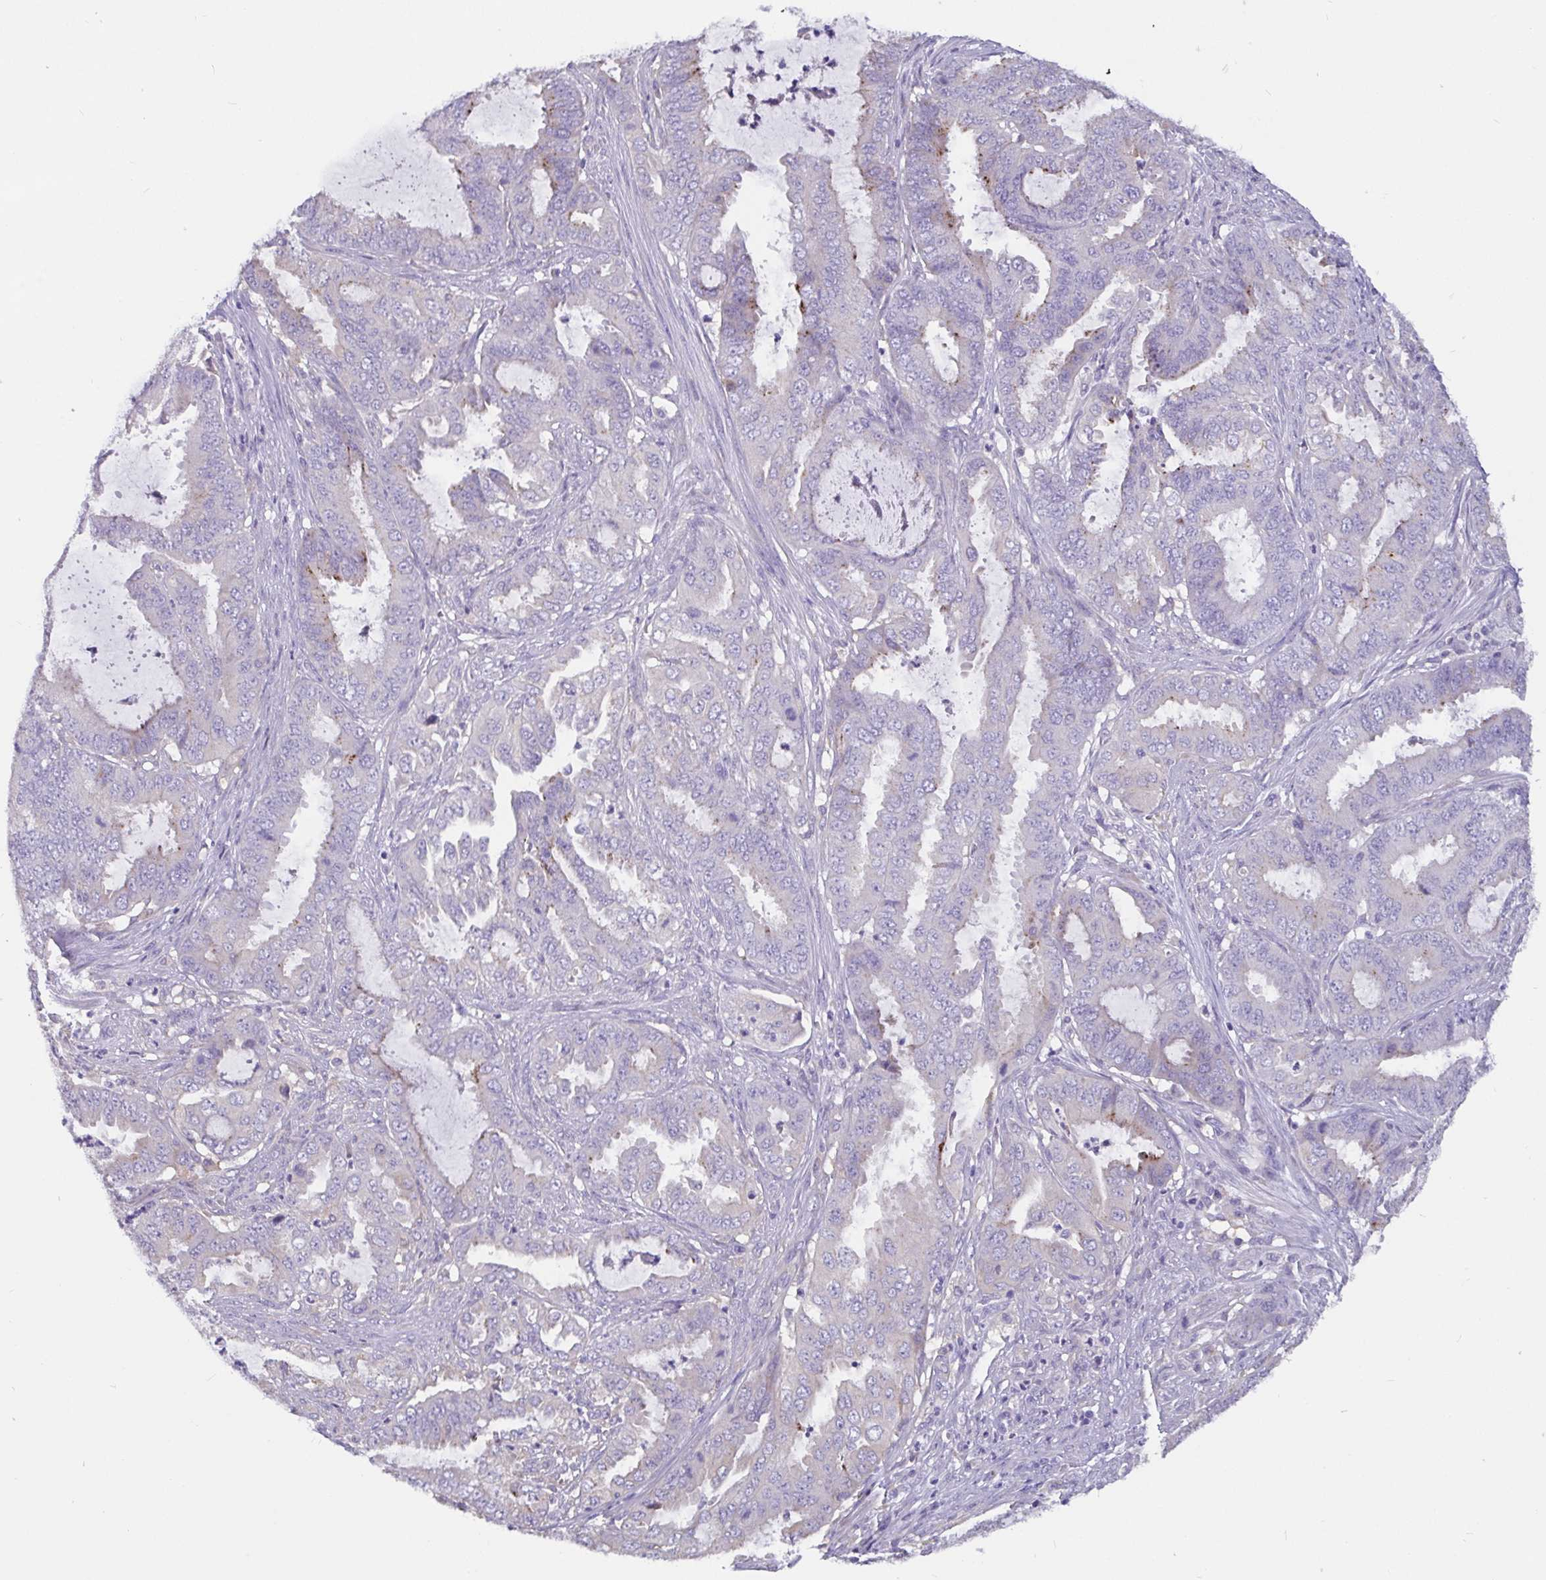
{"staining": {"intensity": "negative", "quantity": "none", "location": "none"}, "tissue": "endometrial cancer", "cell_type": "Tumor cells", "image_type": "cancer", "snomed": [{"axis": "morphology", "description": "Adenocarcinoma, NOS"}, {"axis": "topography", "description": "Endometrium"}], "caption": "Endometrial cancer was stained to show a protein in brown. There is no significant expression in tumor cells.", "gene": "ADAMTS6", "patient": {"sex": "female", "age": 51}}